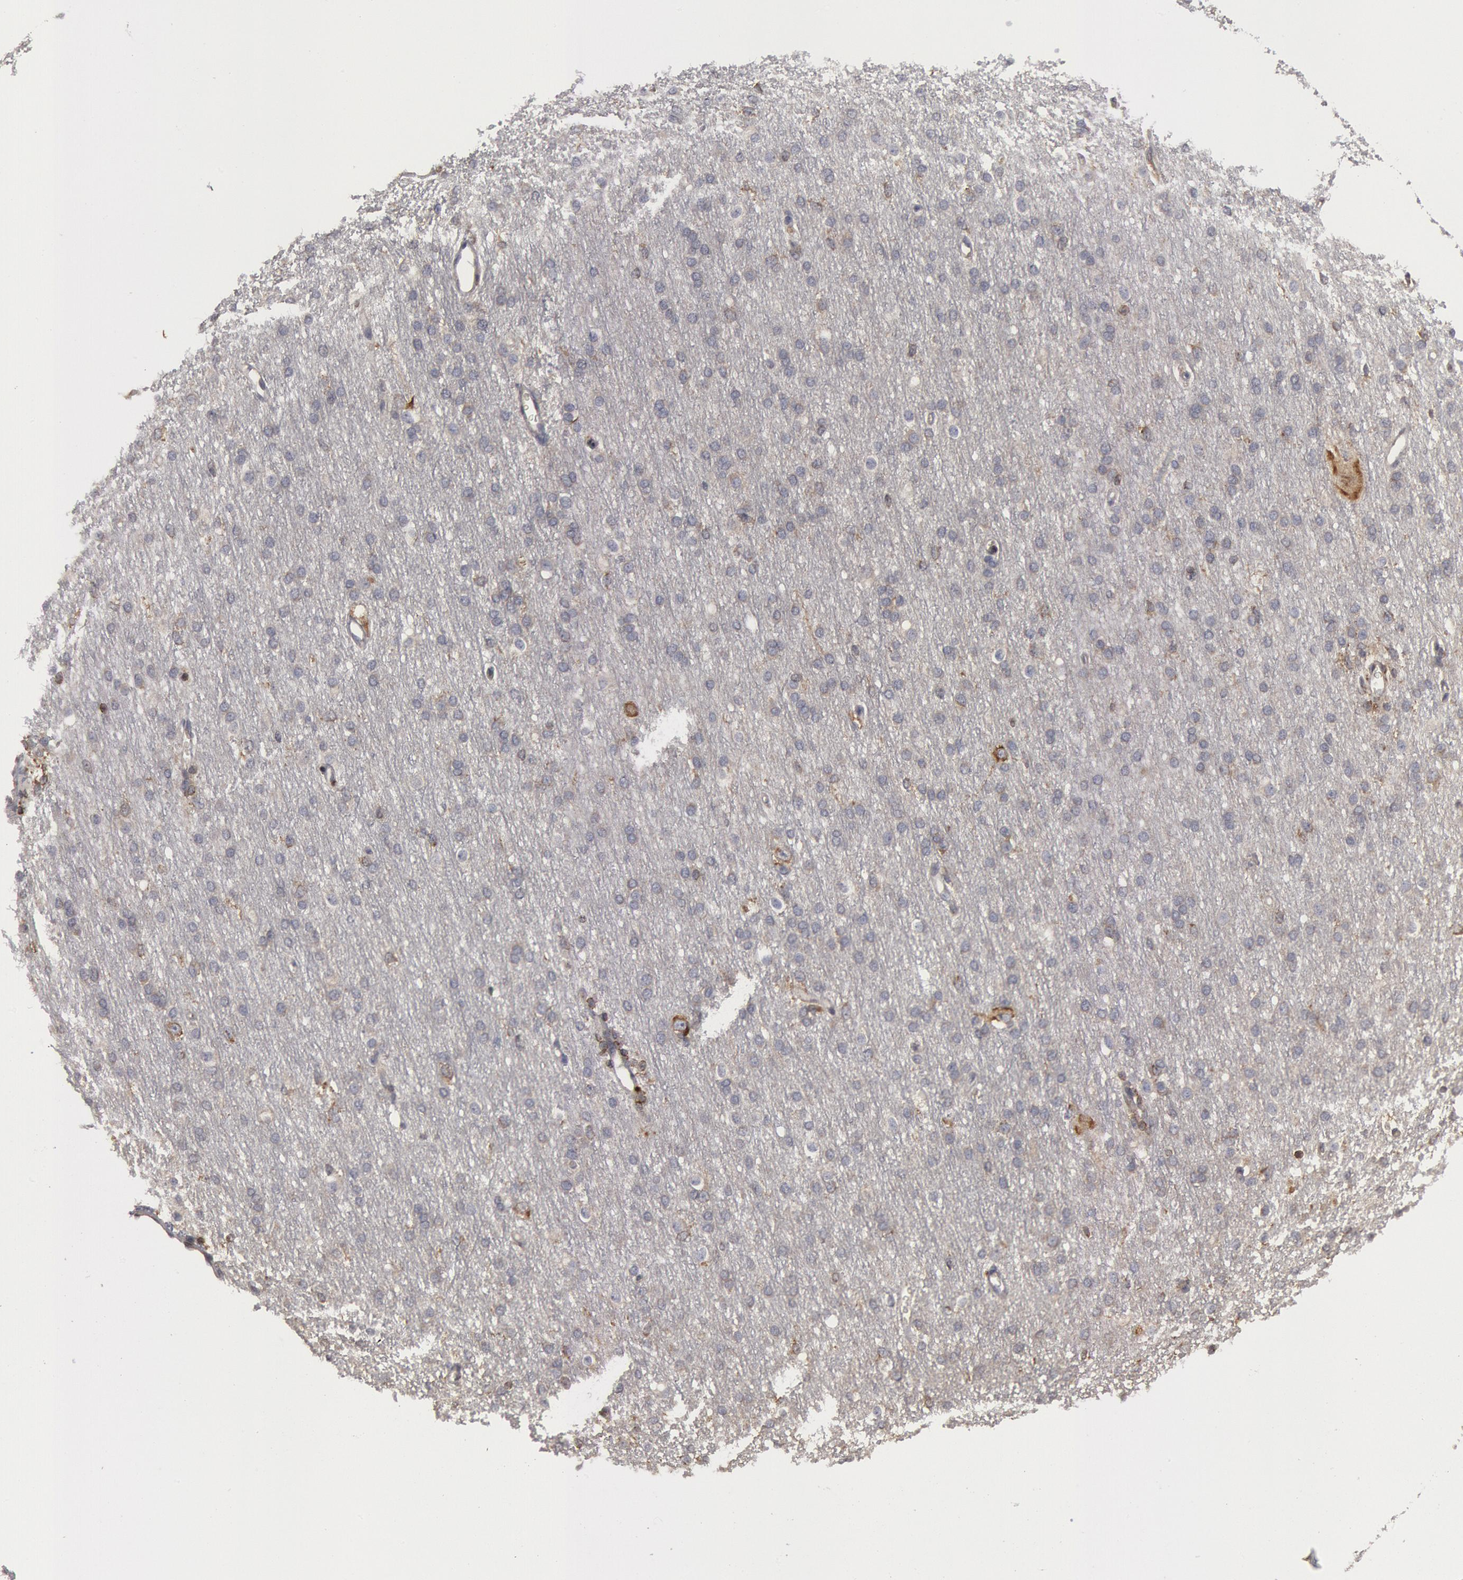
{"staining": {"intensity": "negative", "quantity": "none", "location": "none"}, "tissue": "cerebral cortex", "cell_type": "Endothelial cells", "image_type": "normal", "snomed": [{"axis": "morphology", "description": "Normal tissue, NOS"}, {"axis": "morphology", "description": "Inflammation, NOS"}, {"axis": "topography", "description": "Cerebral cortex"}], "caption": "Histopathology image shows no protein positivity in endothelial cells of normal cerebral cortex.", "gene": "OSBPL8", "patient": {"sex": "male", "age": 6}}